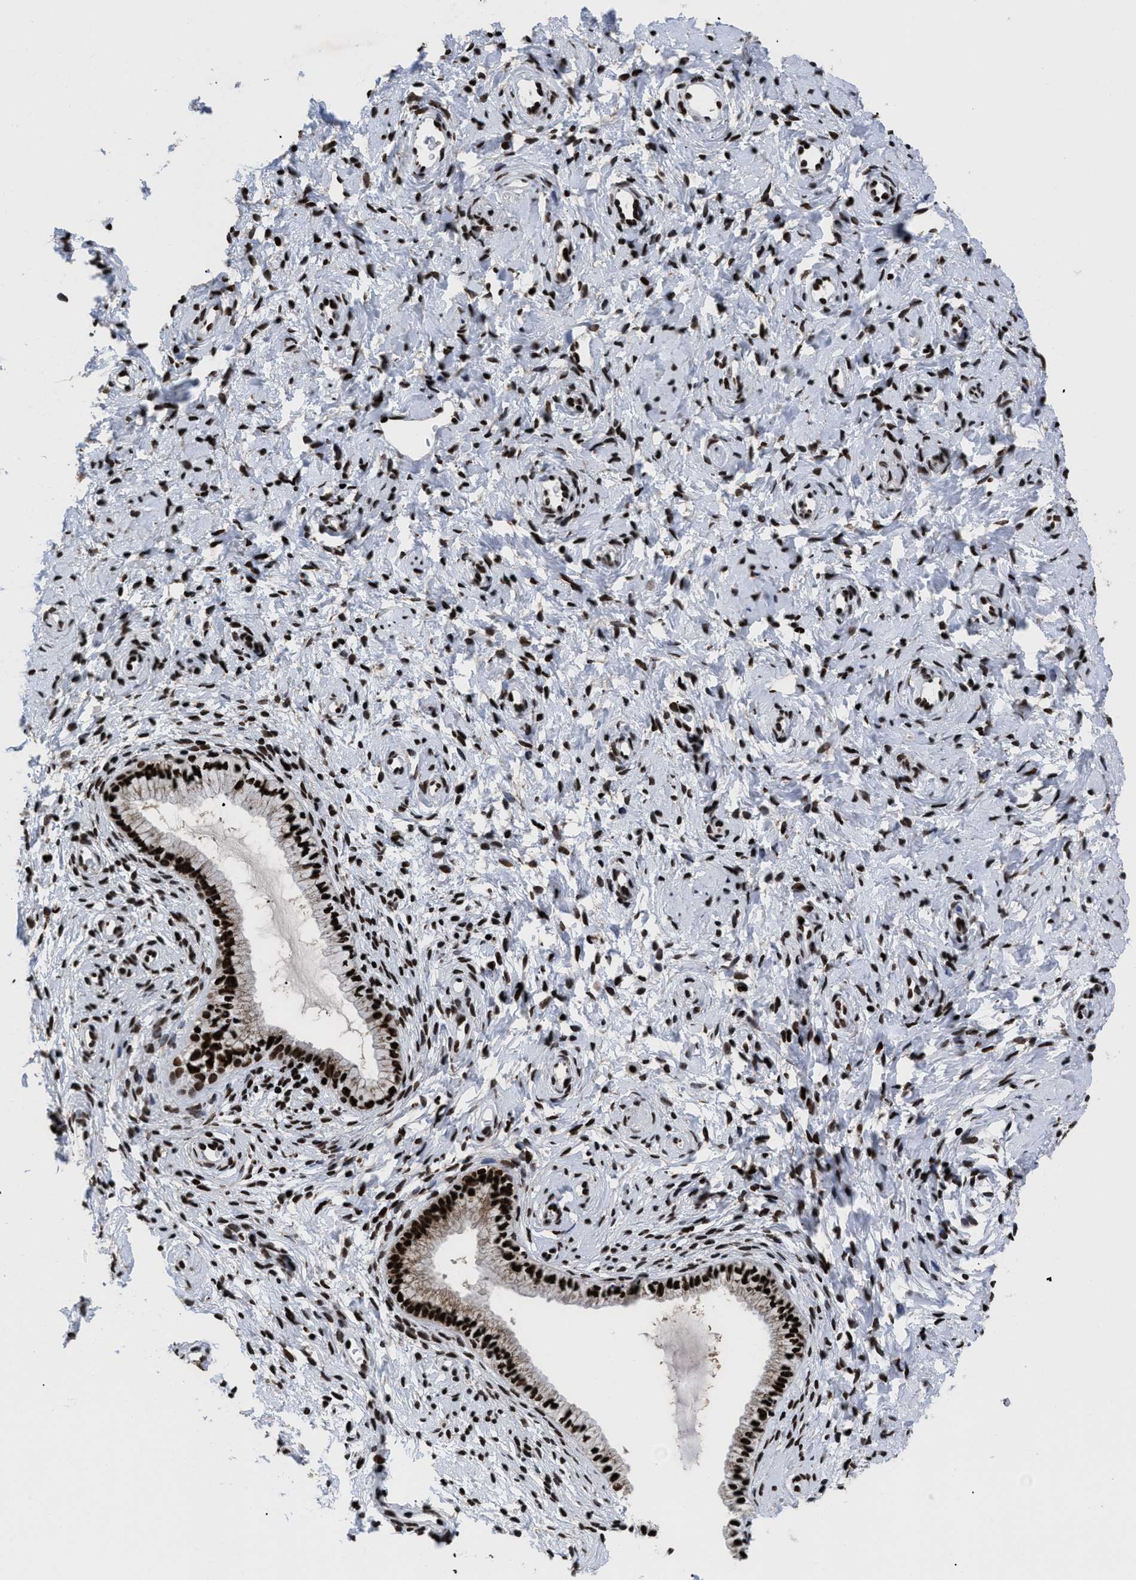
{"staining": {"intensity": "strong", "quantity": ">75%", "location": "nuclear"}, "tissue": "cervix", "cell_type": "Glandular cells", "image_type": "normal", "snomed": [{"axis": "morphology", "description": "Normal tissue, NOS"}, {"axis": "topography", "description": "Cervix"}], "caption": "Protein analysis of unremarkable cervix displays strong nuclear positivity in approximately >75% of glandular cells. The staining was performed using DAB (3,3'-diaminobenzidine) to visualize the protein expression in brown, while the nuclei were stained in blue with hematoxylin (Magnification: 20x).", "gene": "CALHM3", "patient": {"sex": "female", "age": 72}}